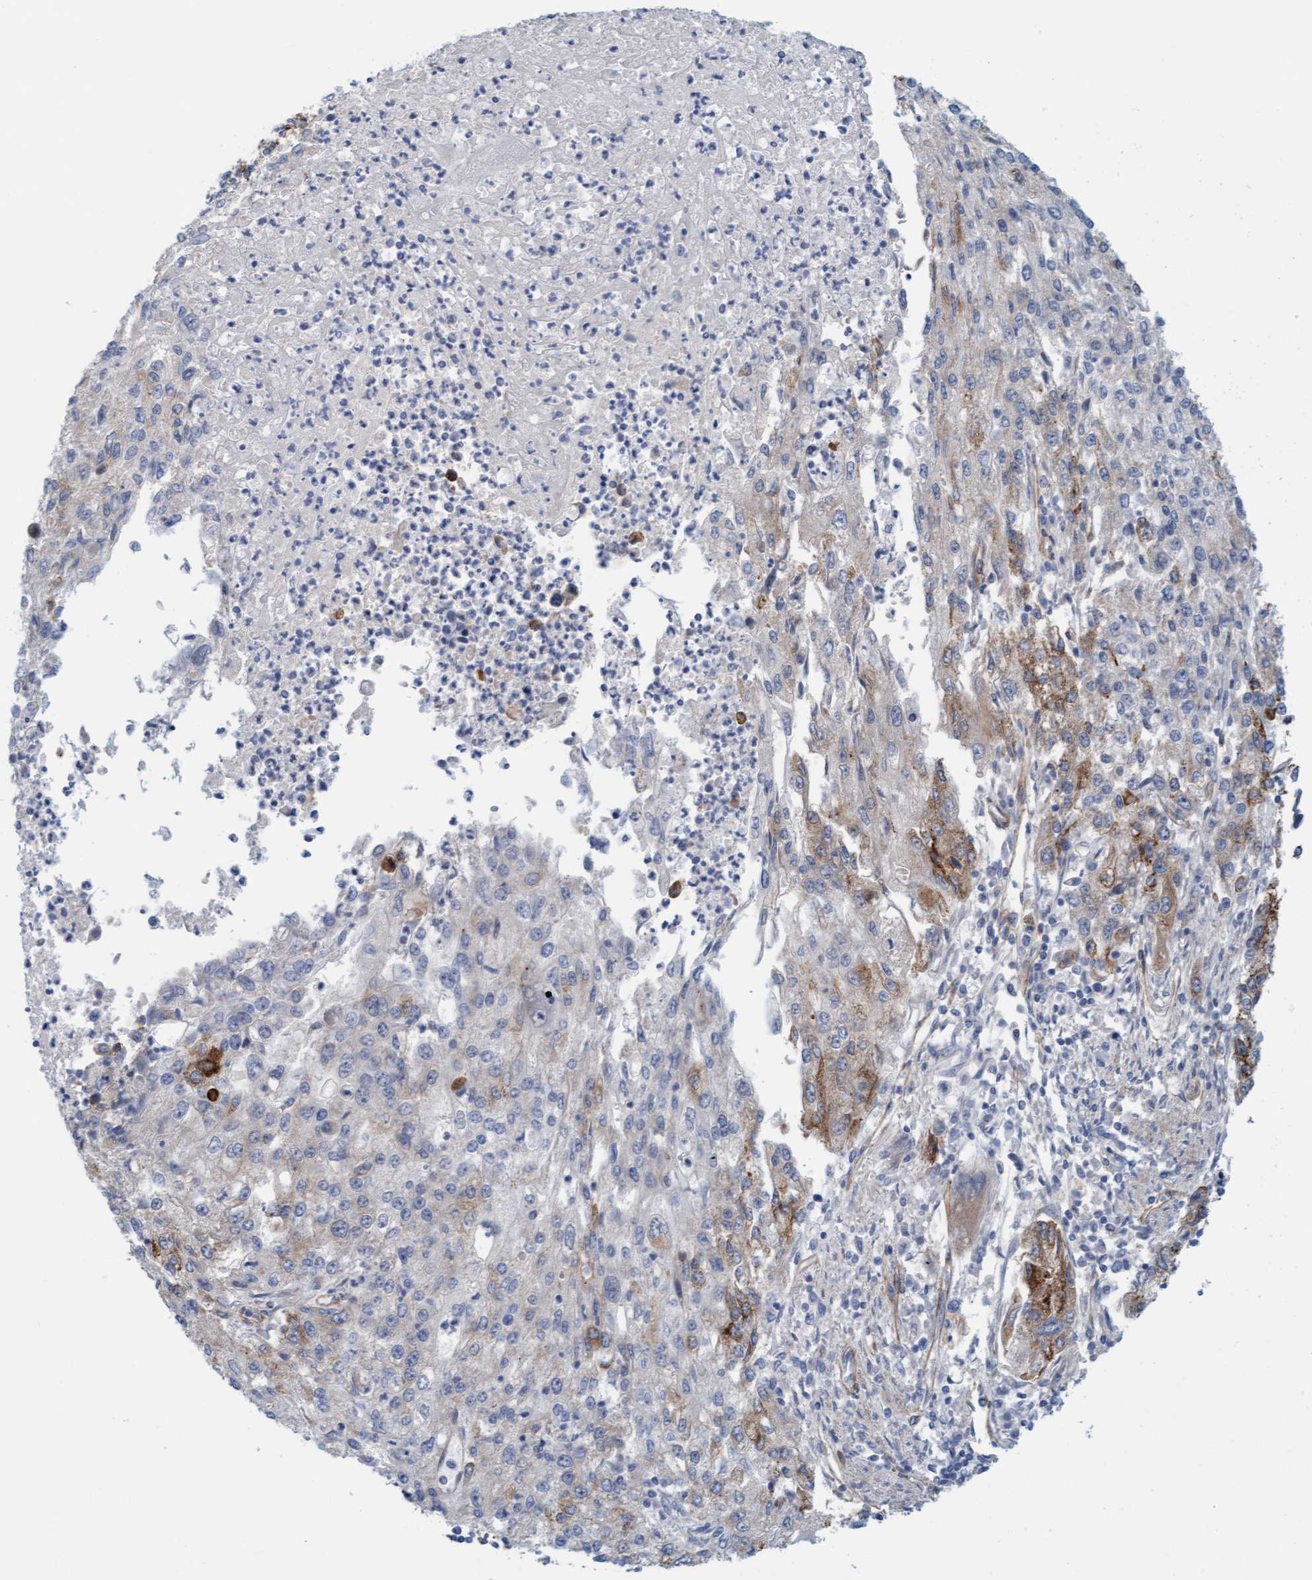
{"staining": {"intensity": "moderate", "quantity": "<25%", "location": "cytoplasmic/membranous"}, "tissue": "endometrial cancer", "cell_type": "Tumor cells", "image_type": "cancer", "snomed": [{"axis": "morphology", "description": "Adenocarcinoma, NOS"}, {"axis": "topography", "description": "Endometrium"}], "caption": "High-power microscopy captured an immunohistochemistry micrograph of endometrial cancer, revealing moderate cytoplasmic/membranous staining in approximately <25% of tumor cells.", "gene": "TSTD2", "patient": {"sex": "female", "age": 49}}